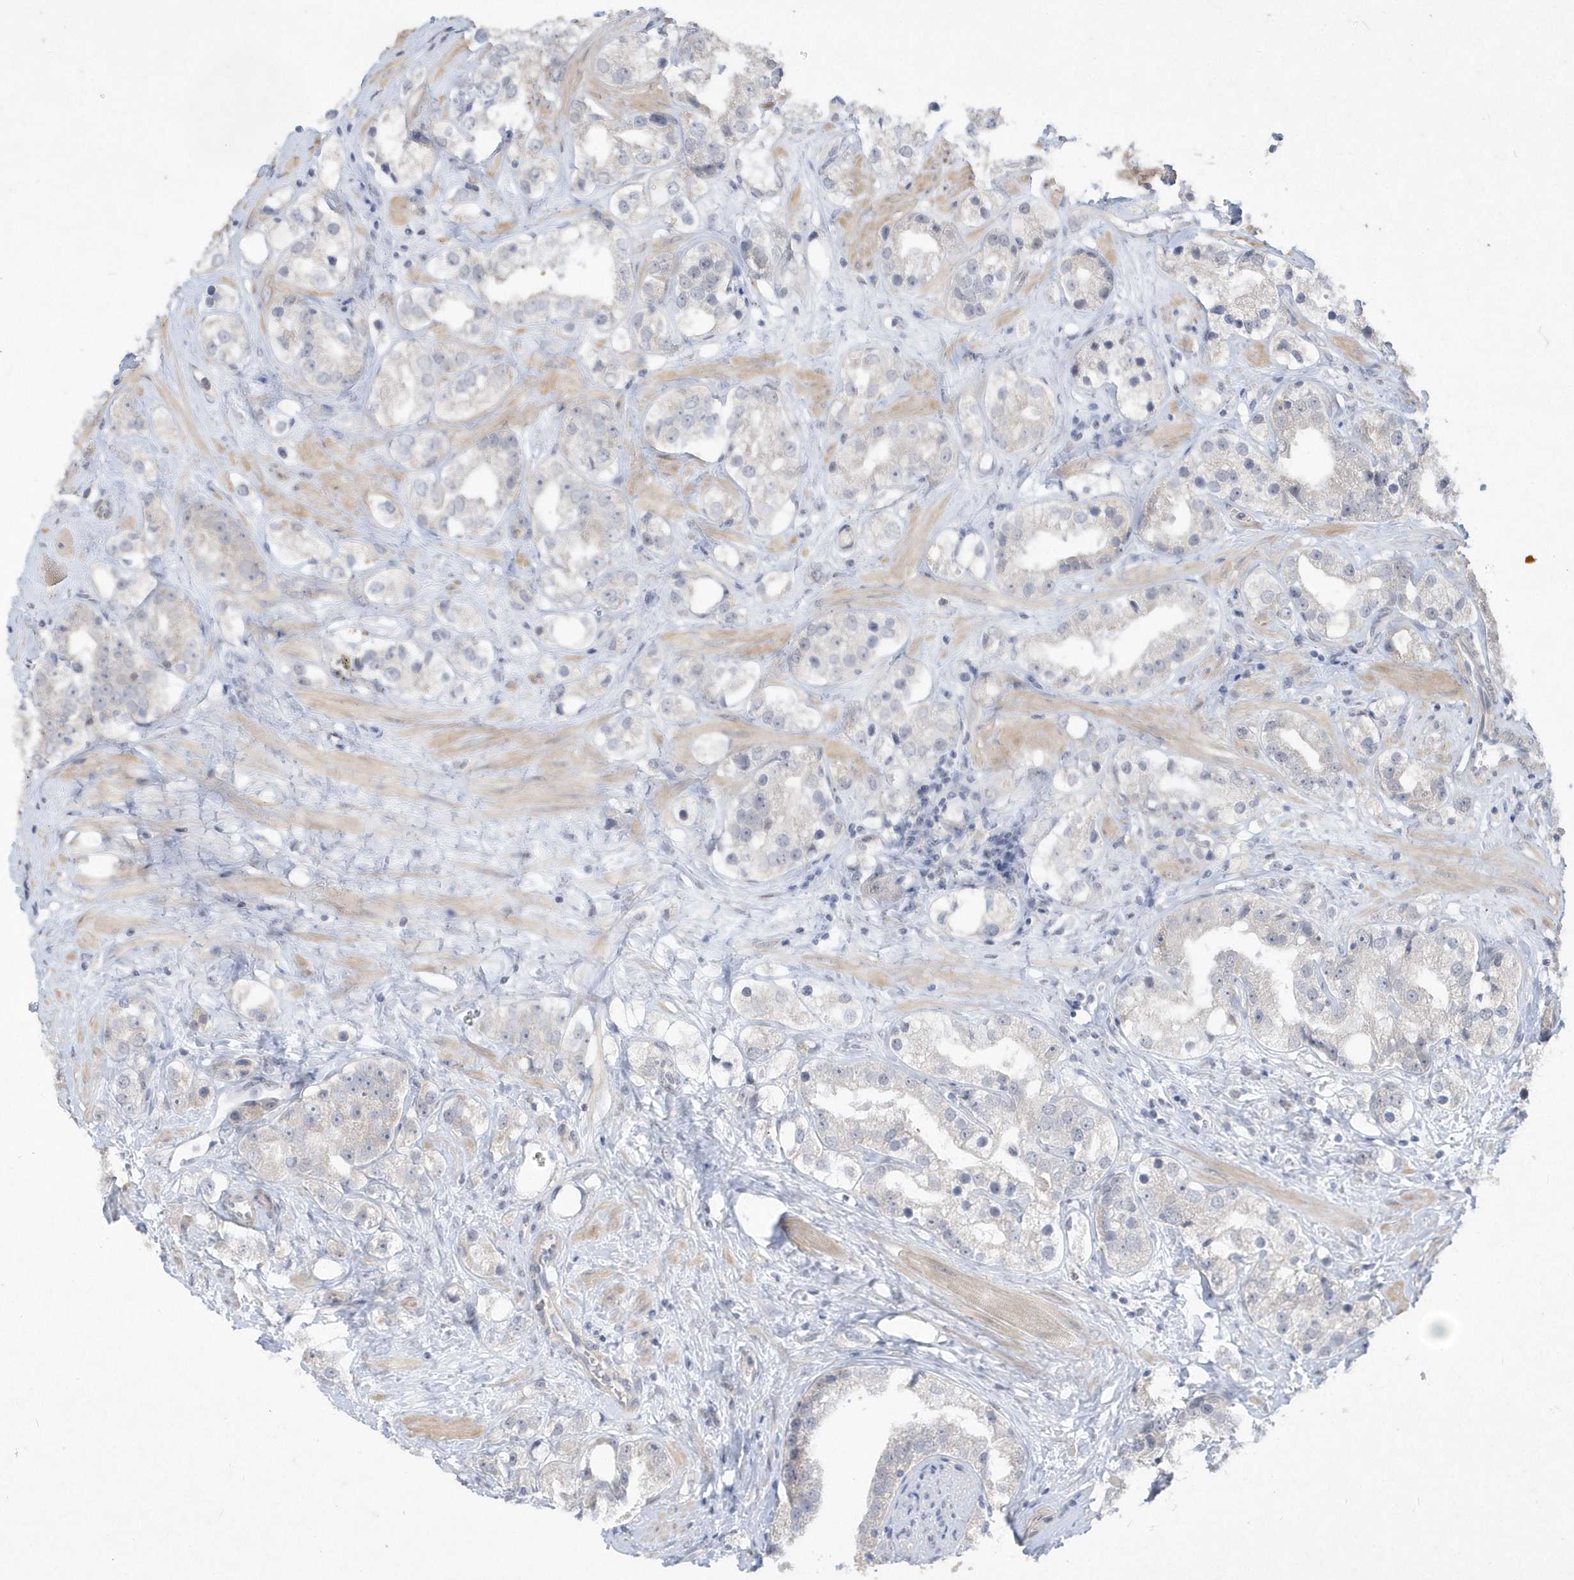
{"staining": {"intensity": "negative", "quantity": "none", "location": "none"}, "tissue": "prostate cancer", "cell_type": "Tumor cells", "image_type": "cancer", "snomed": [{"axis": "morphology", "description": "Adenocarcinoma, NOS"}, {"axis": "topography", "description": "Prostate"}], "caption": "IHC of adenocarcinoma (prostate) displays no positivity in tumor cells.", "gene": "TSPEAR", "patient": {"sex": "male", "age": 79}}